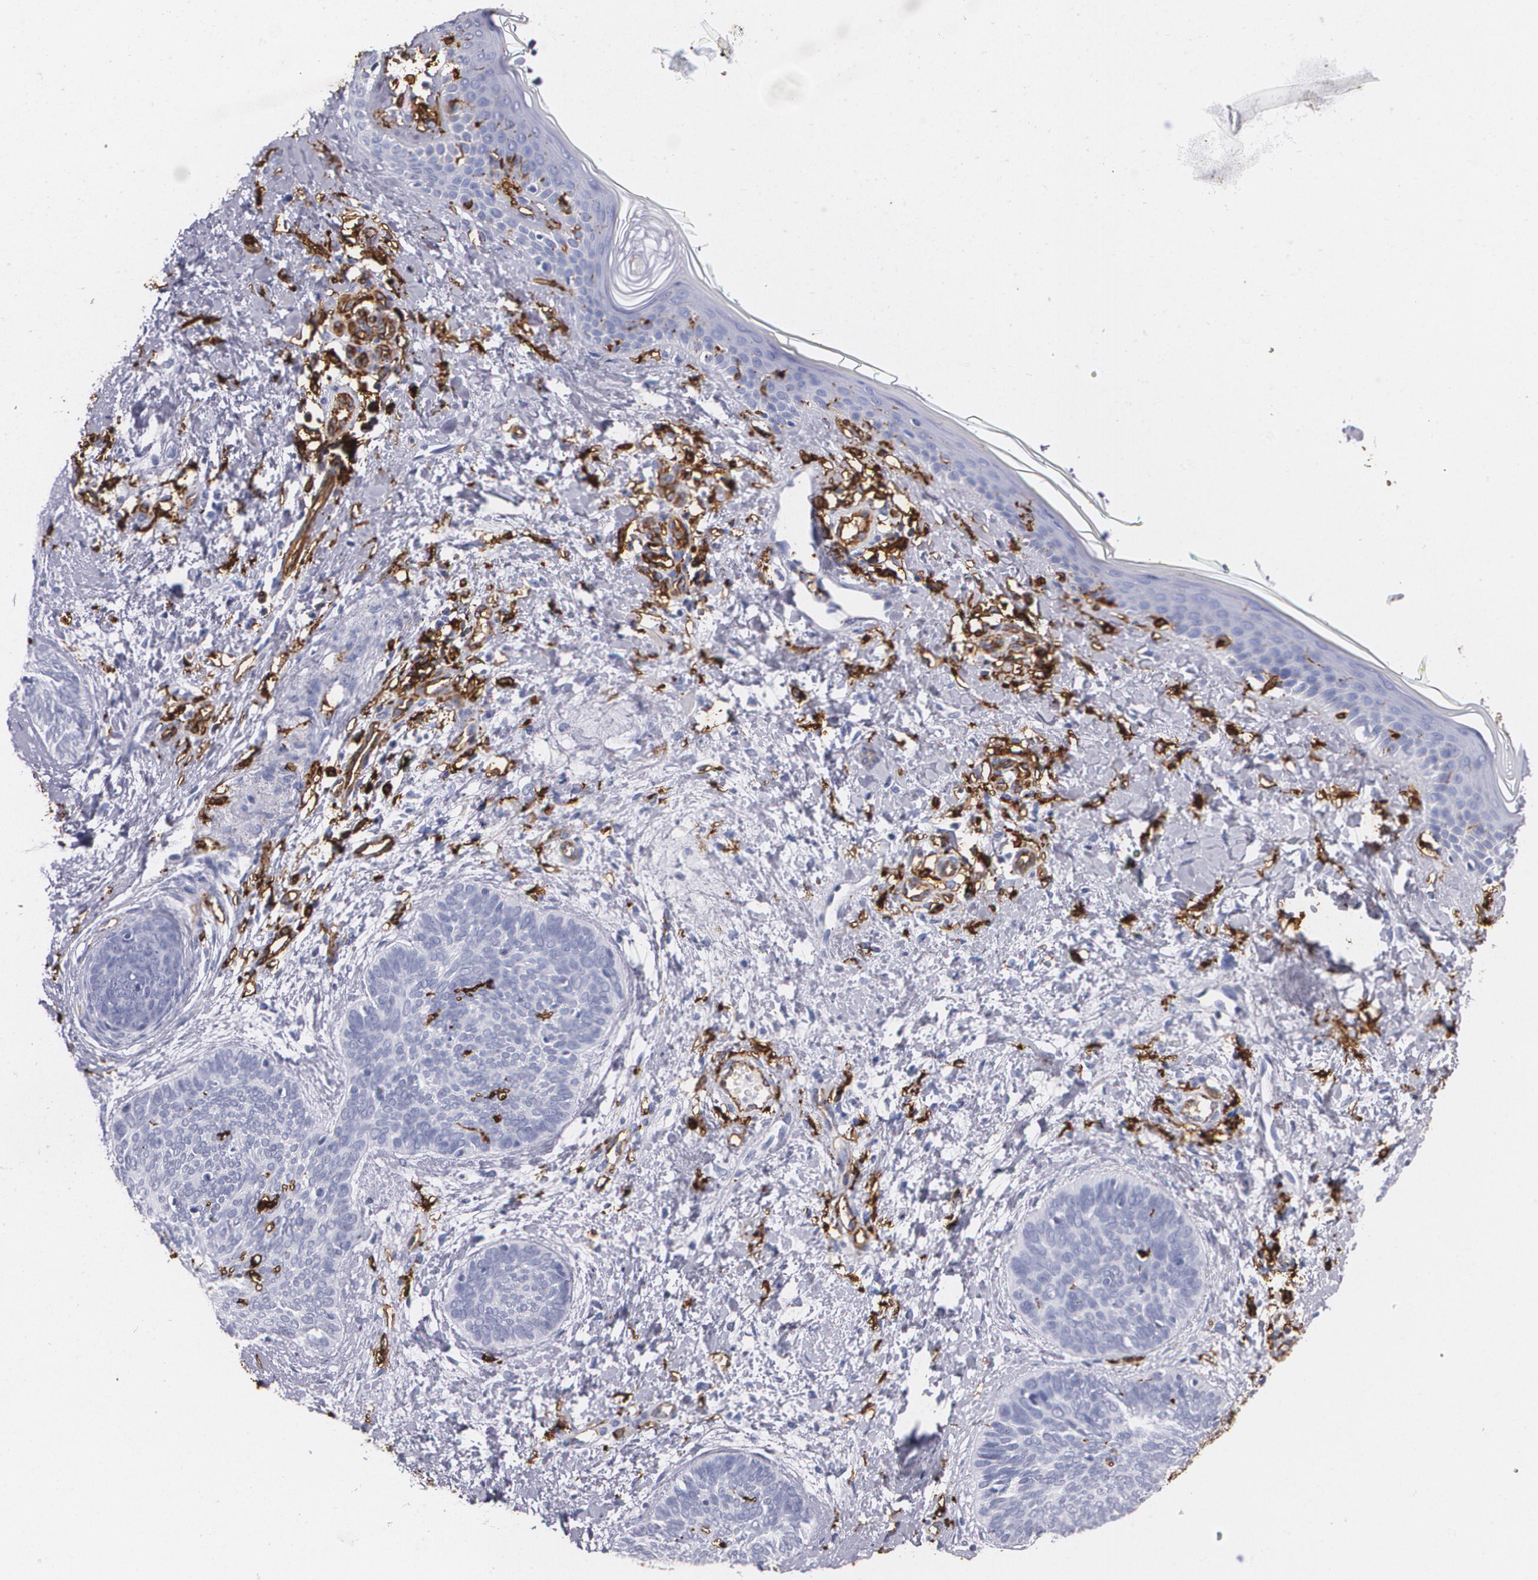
{"staining": {"intensity": "negative", "quantity": "none", "location": "none"}, "tissue": "skin cancer", "cell_type": "Tumor cells", "image_type": "cancer", "snomed": [{"axis": "morphology", "description": "Basal cell carcinoma"}, {"axis": "topography", "description": "Skin"}], "caption": "Image shows no protein staining in tumor cells of basal cell carcinoma (skin) tissue.", "gene": "HLA-DRA", "patient": {"sex": "female", "age": 81}}